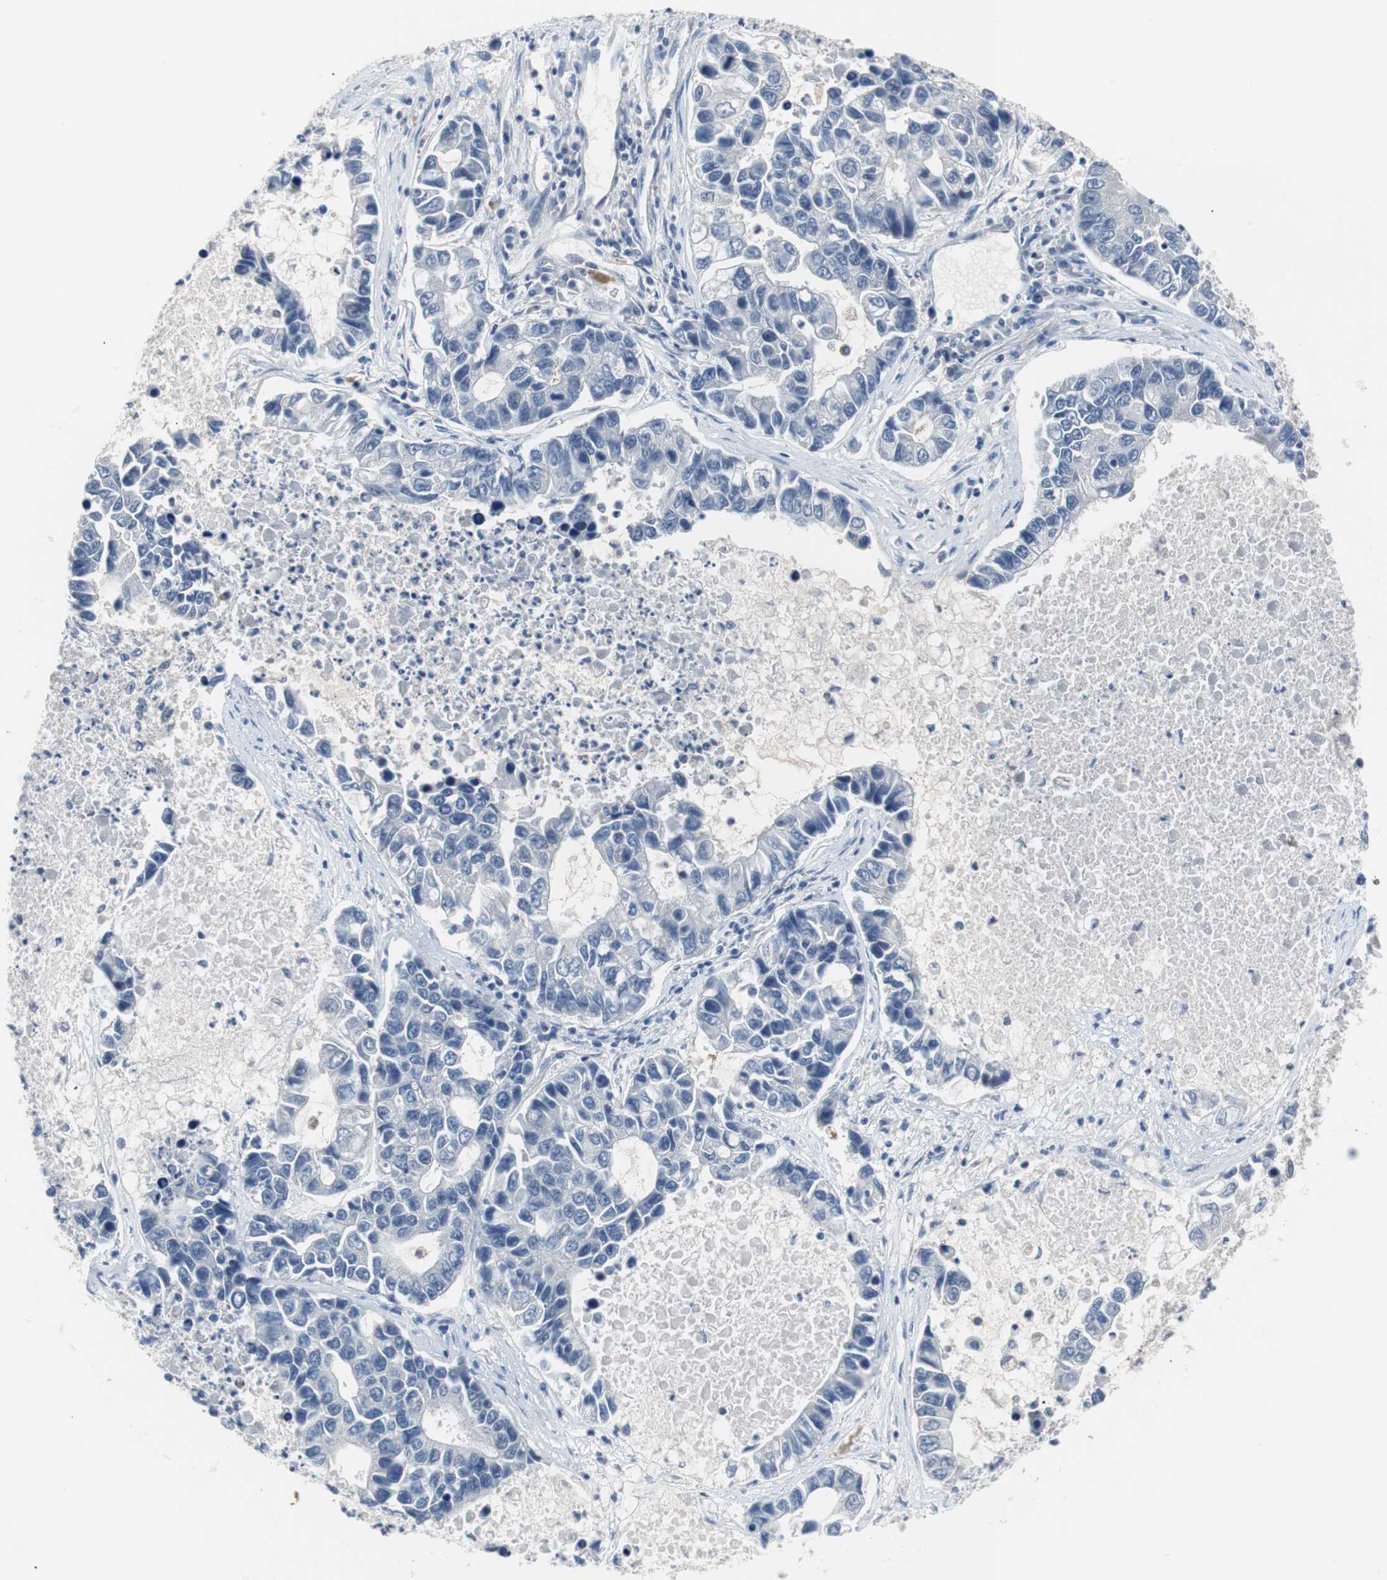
{"staining": {"intensity": "negative", "quantity": "none", "location": "none"}, "tissue": "lung cancer", "cell_type": "Tumor cells", "image_type": "cancer", "snomed": [{"axis": "morphology", "description": "Adenocarcinoma, NOS"}, {"axis": "topography", "description": "Lung"}], "caption": "This micrograph is of adenocarcinoma (lung) stained with IHC to label a protein in brown with the nuclei are counter-stained blue. There is no expression in tumor cells.", "gene": "MAP2K4", "patient": {"sex": "female", "age": 51}}